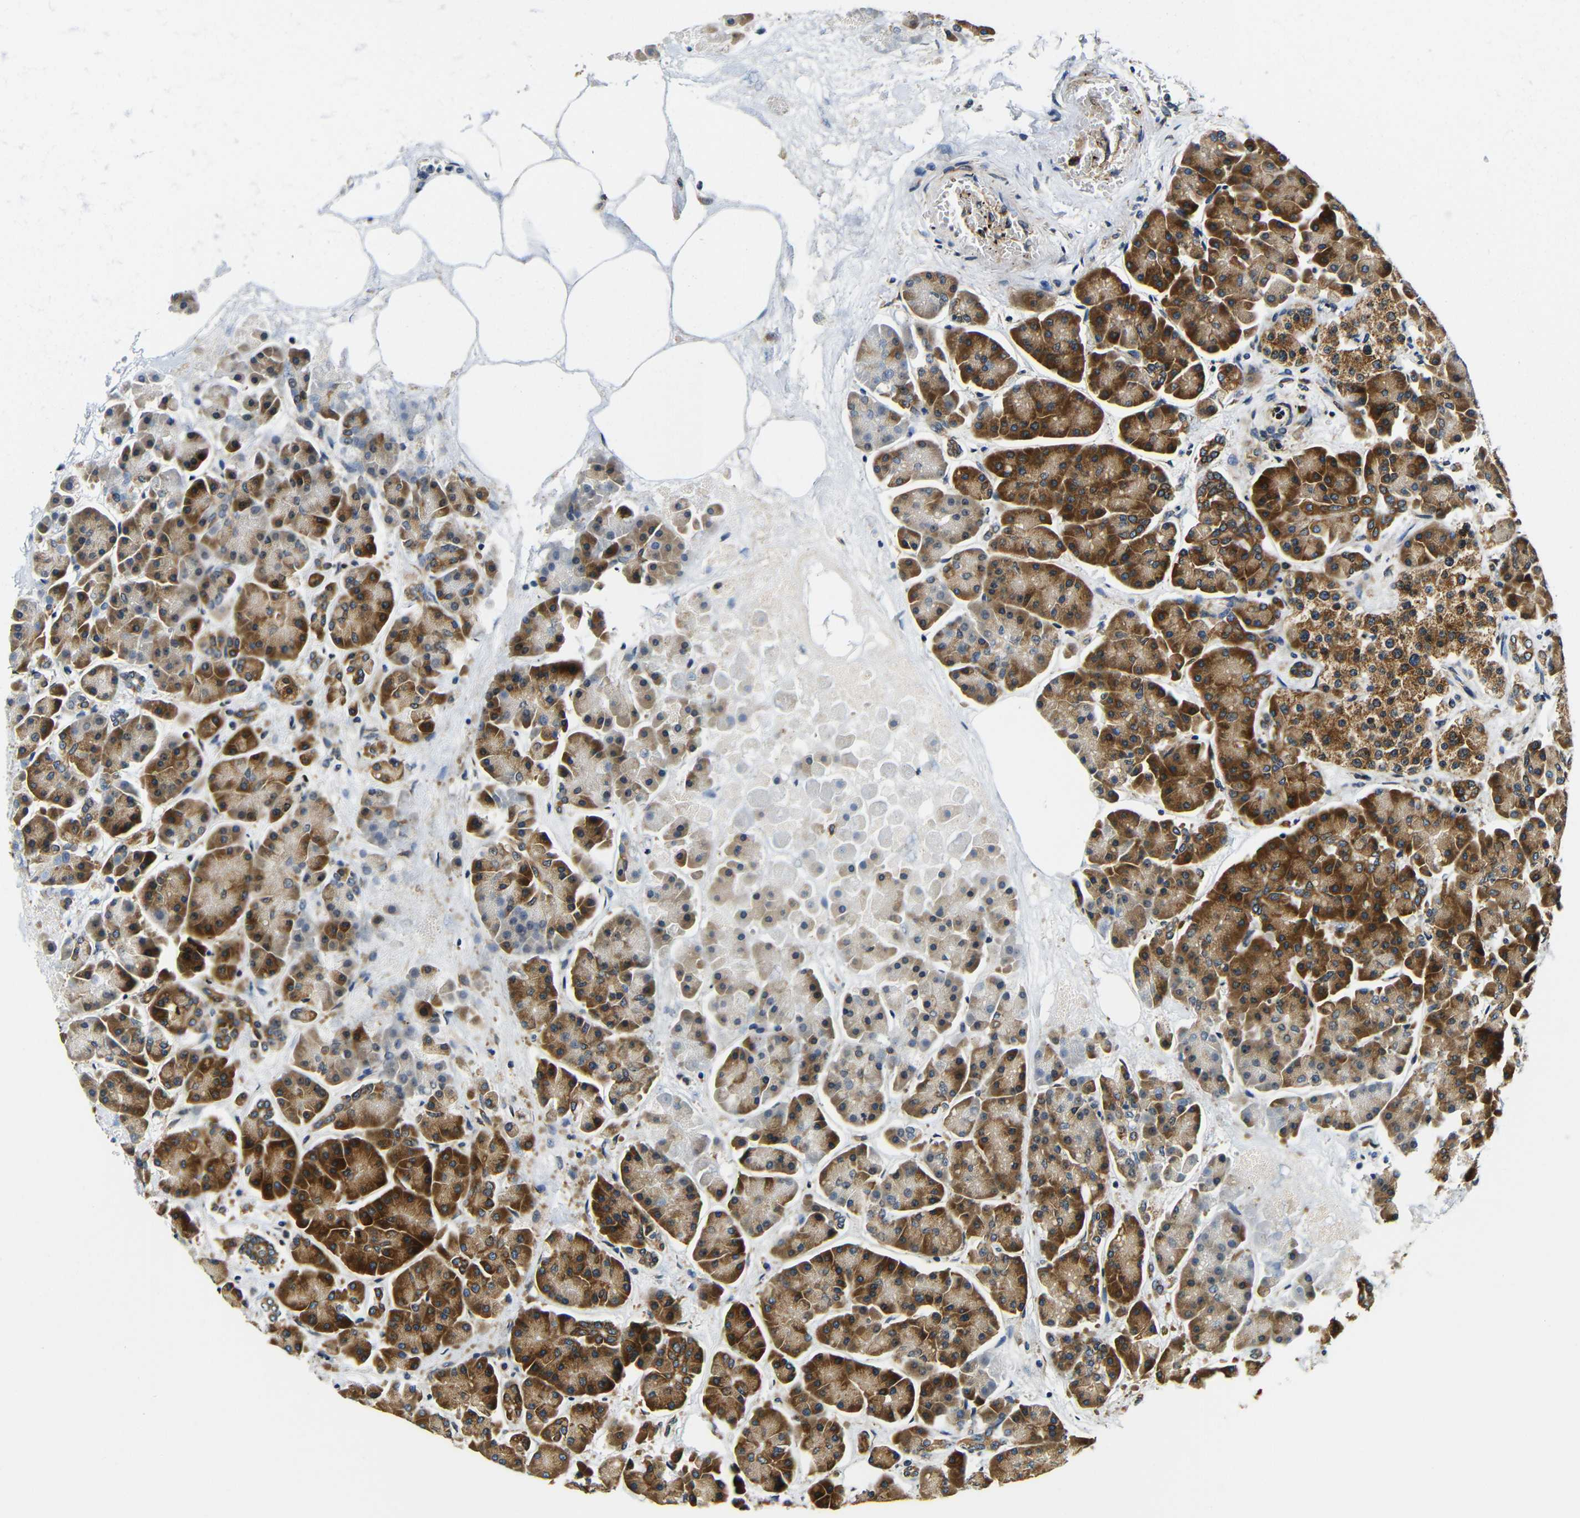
{"staining": {"intensity": "strong", "quantity": ">75%", "location": "cytoplasmic/membranous"}, "tissue": "pancreas", "cell_type": "Exocrine glandular cells", "image_type": "normal", "snomed": [{"axis": "morphology", "description": "Normal tissue, NOS"}, {"axis": "topography", "description": "Pancreas"}], "caption": "Pancreas stained with a brown dye exhibits strong cytoplasmic/membranous positive positivity in approximately >75% of exocrine glandular cells.", "gene": "VAPB", "patient": {"sex": "female", "age": 70}}